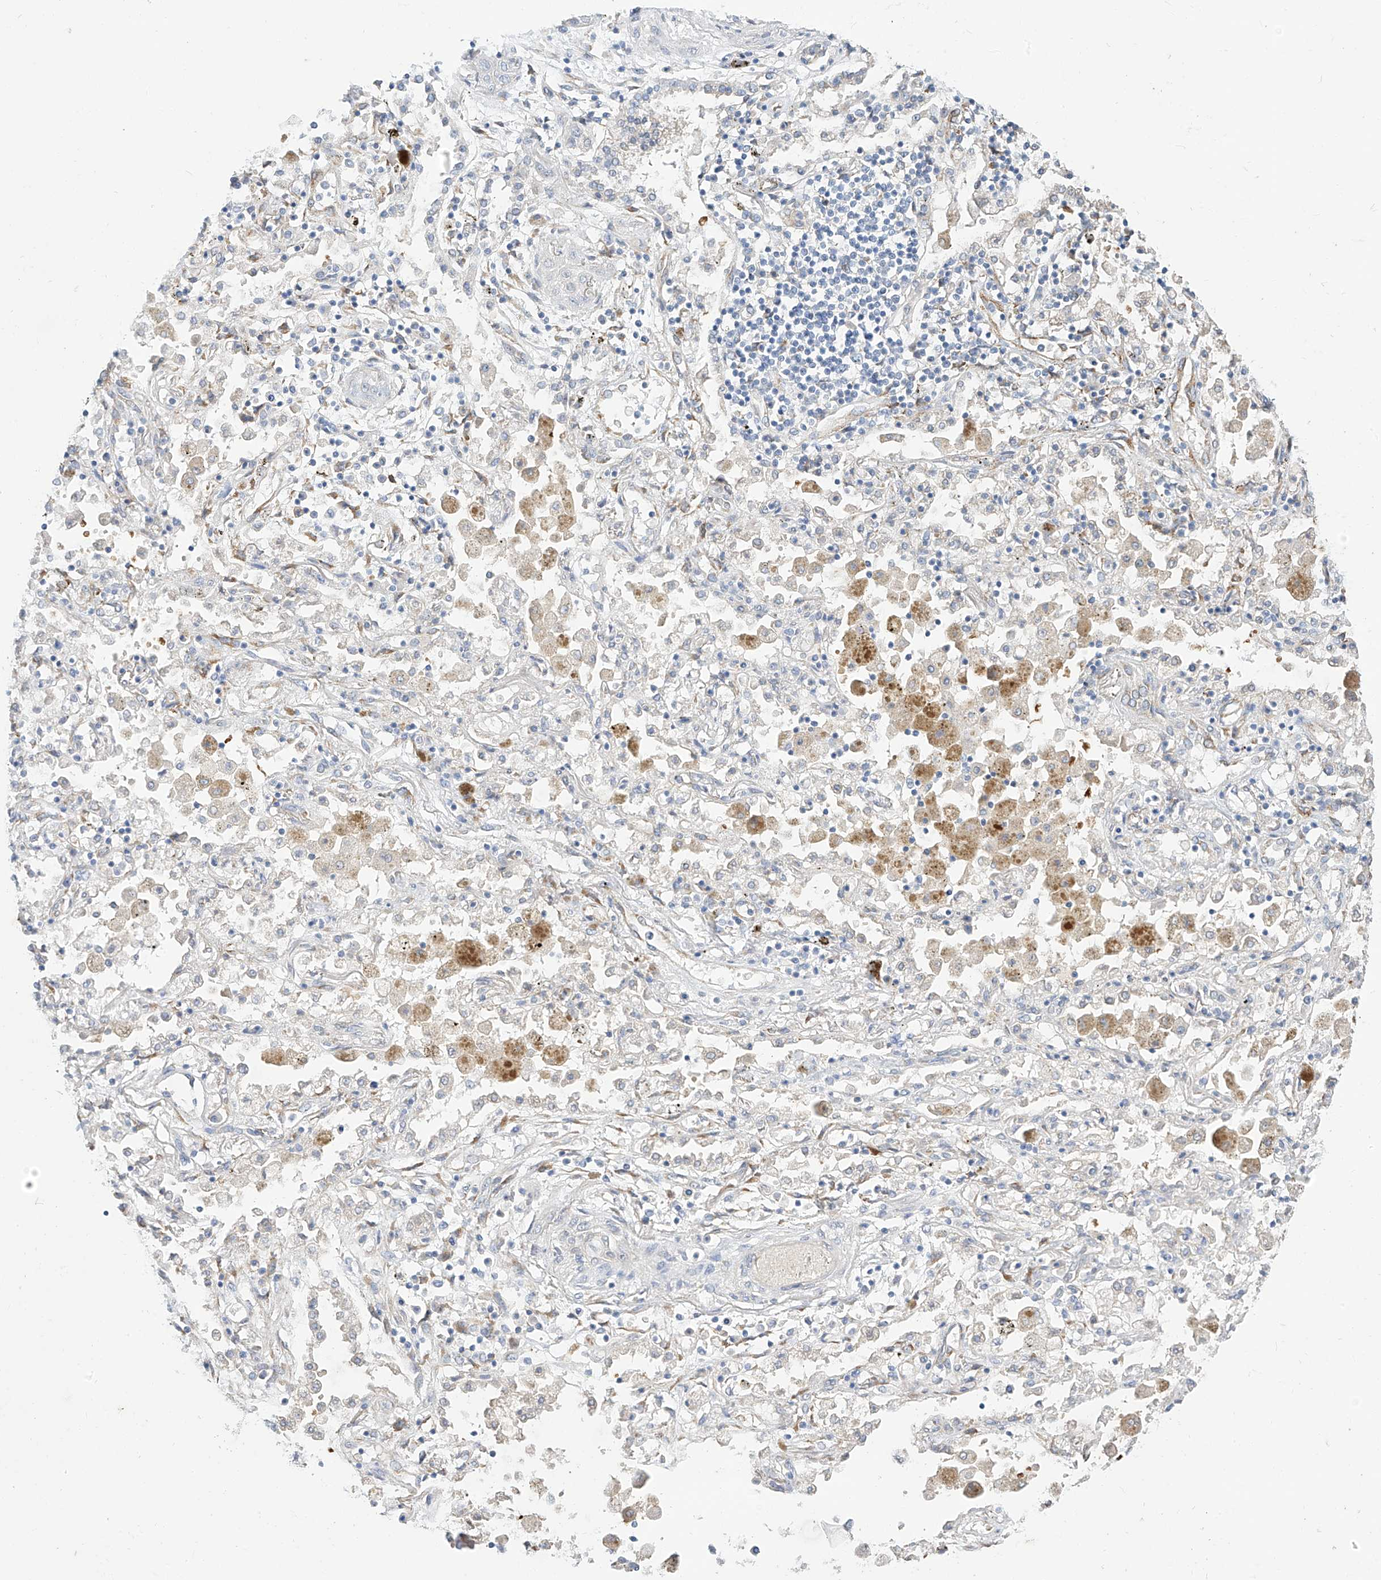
{"staining": {"intensity": "negative", "quantity": "none", "location": "none"}, "tissue": "lung cancer", "cell_type": "Tumor cells", "image_type": "cancer", "snomed": [{"axis": "morphology", "description": "Squamous cell carcinoma, NOS"}, {"axis": "topography", "description": "Lung"}], "caption": "Human squamous cell carcinoma (lung) stained for a protein using immunohistochemistry displays no expression in tumor cells.", "gene": "RASA2", "patient": {"sex": "female", "age": 47}}